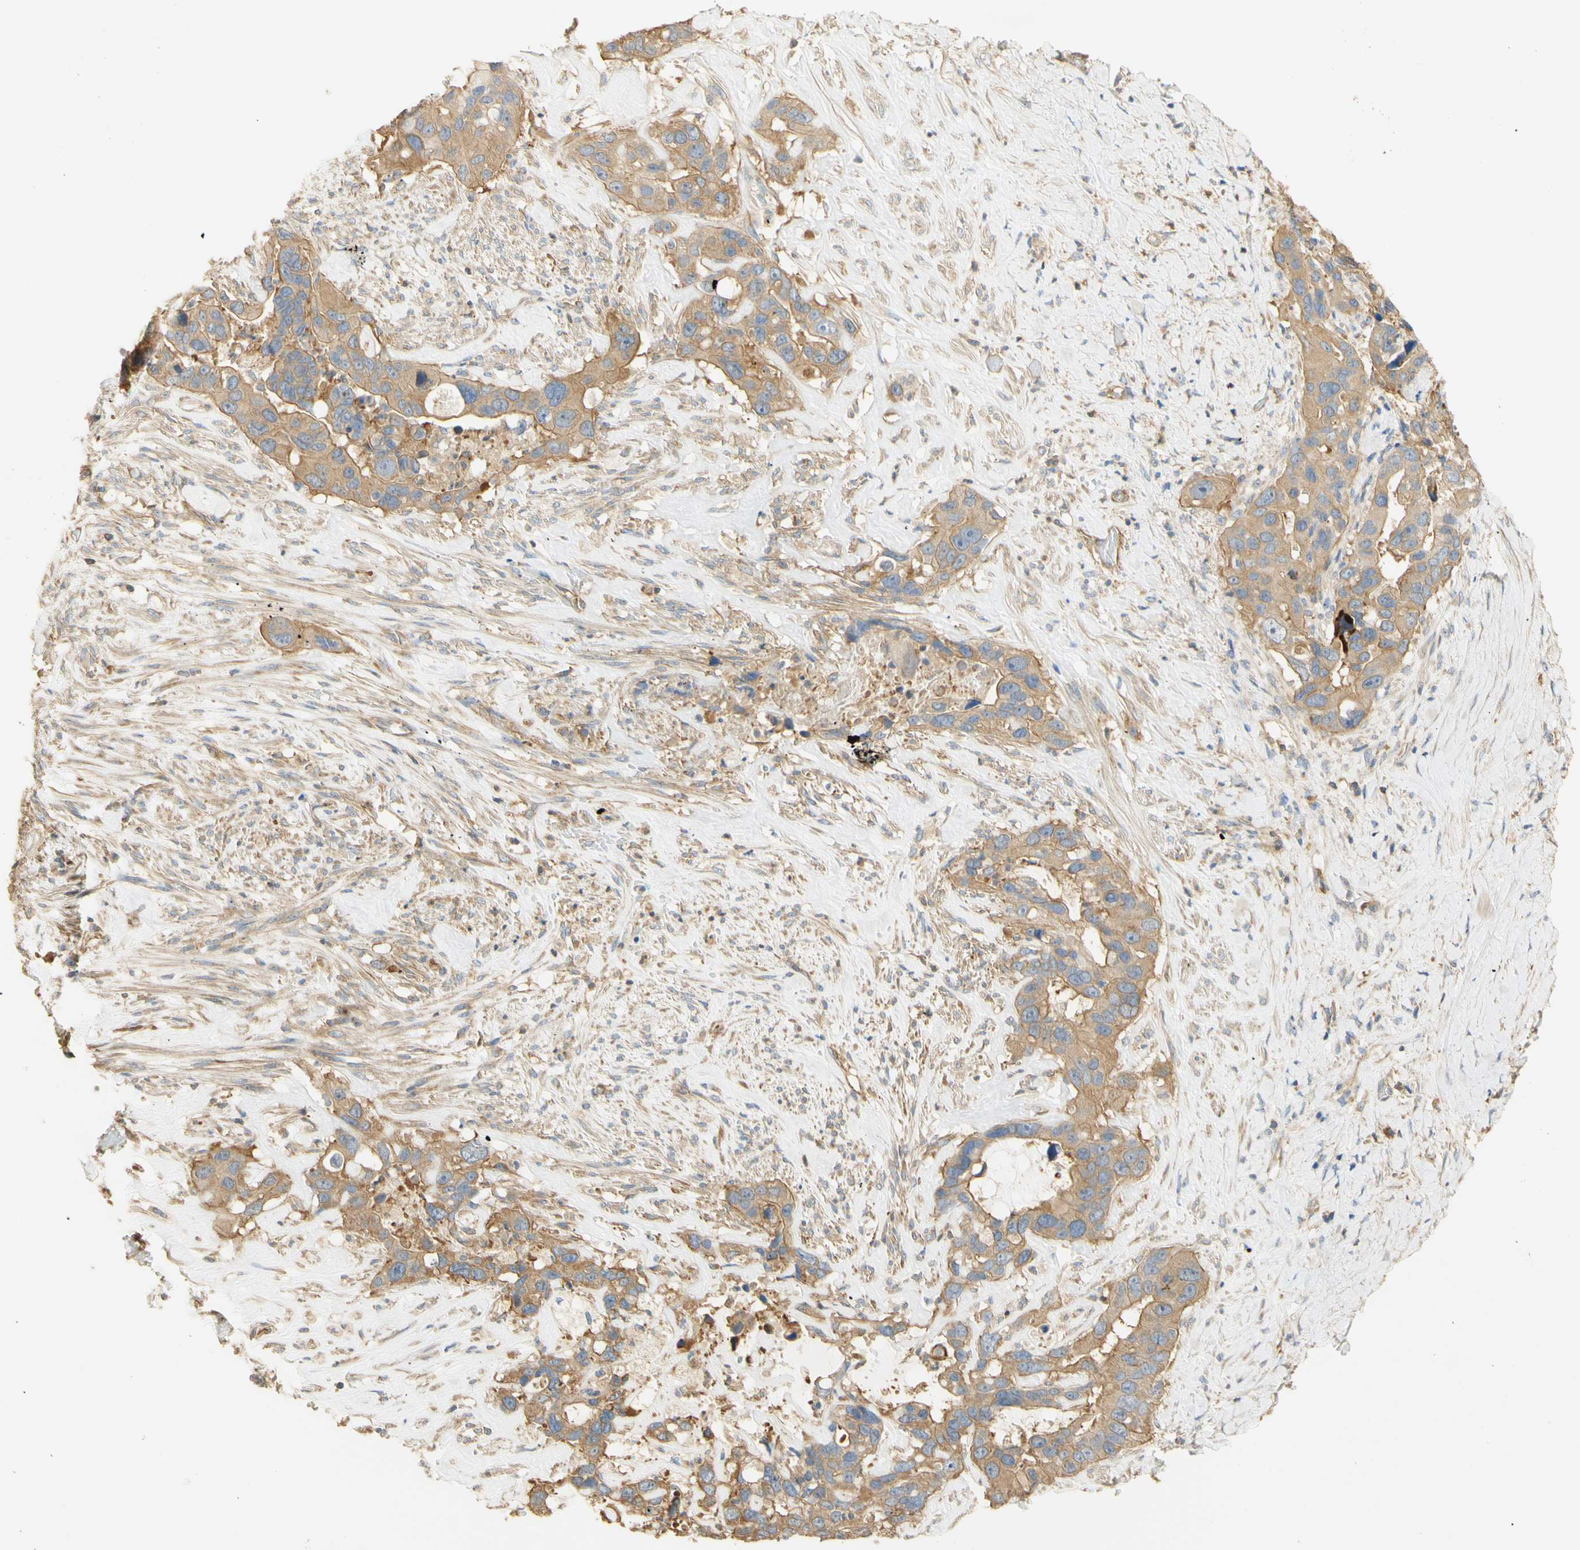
{"staining": {"intensity": "moderate", "quantity": ">75%", "location": "cytoplasmic/membranous"}, "tissue": "liver cancer", "cell_type": "Tumor cells", "image_type": "cancer", "snomed": [{"axis": "morphology", "description": "Cholangiocarcinoma"}, {"axis": "topography", "description": "Liver"}], "caption": "Protein expression analysis of liver cancer (cholangiocarcinoma) reveals moderate cytoplasmic/membranous expression in approximately >75% of tumor cells. (DAB (3,3'-diaminobenzidine) IHC with brightfield microscopy, high magnification).", "gene": "KCNE4", "patient": {"sex": "female", "age": 65}}